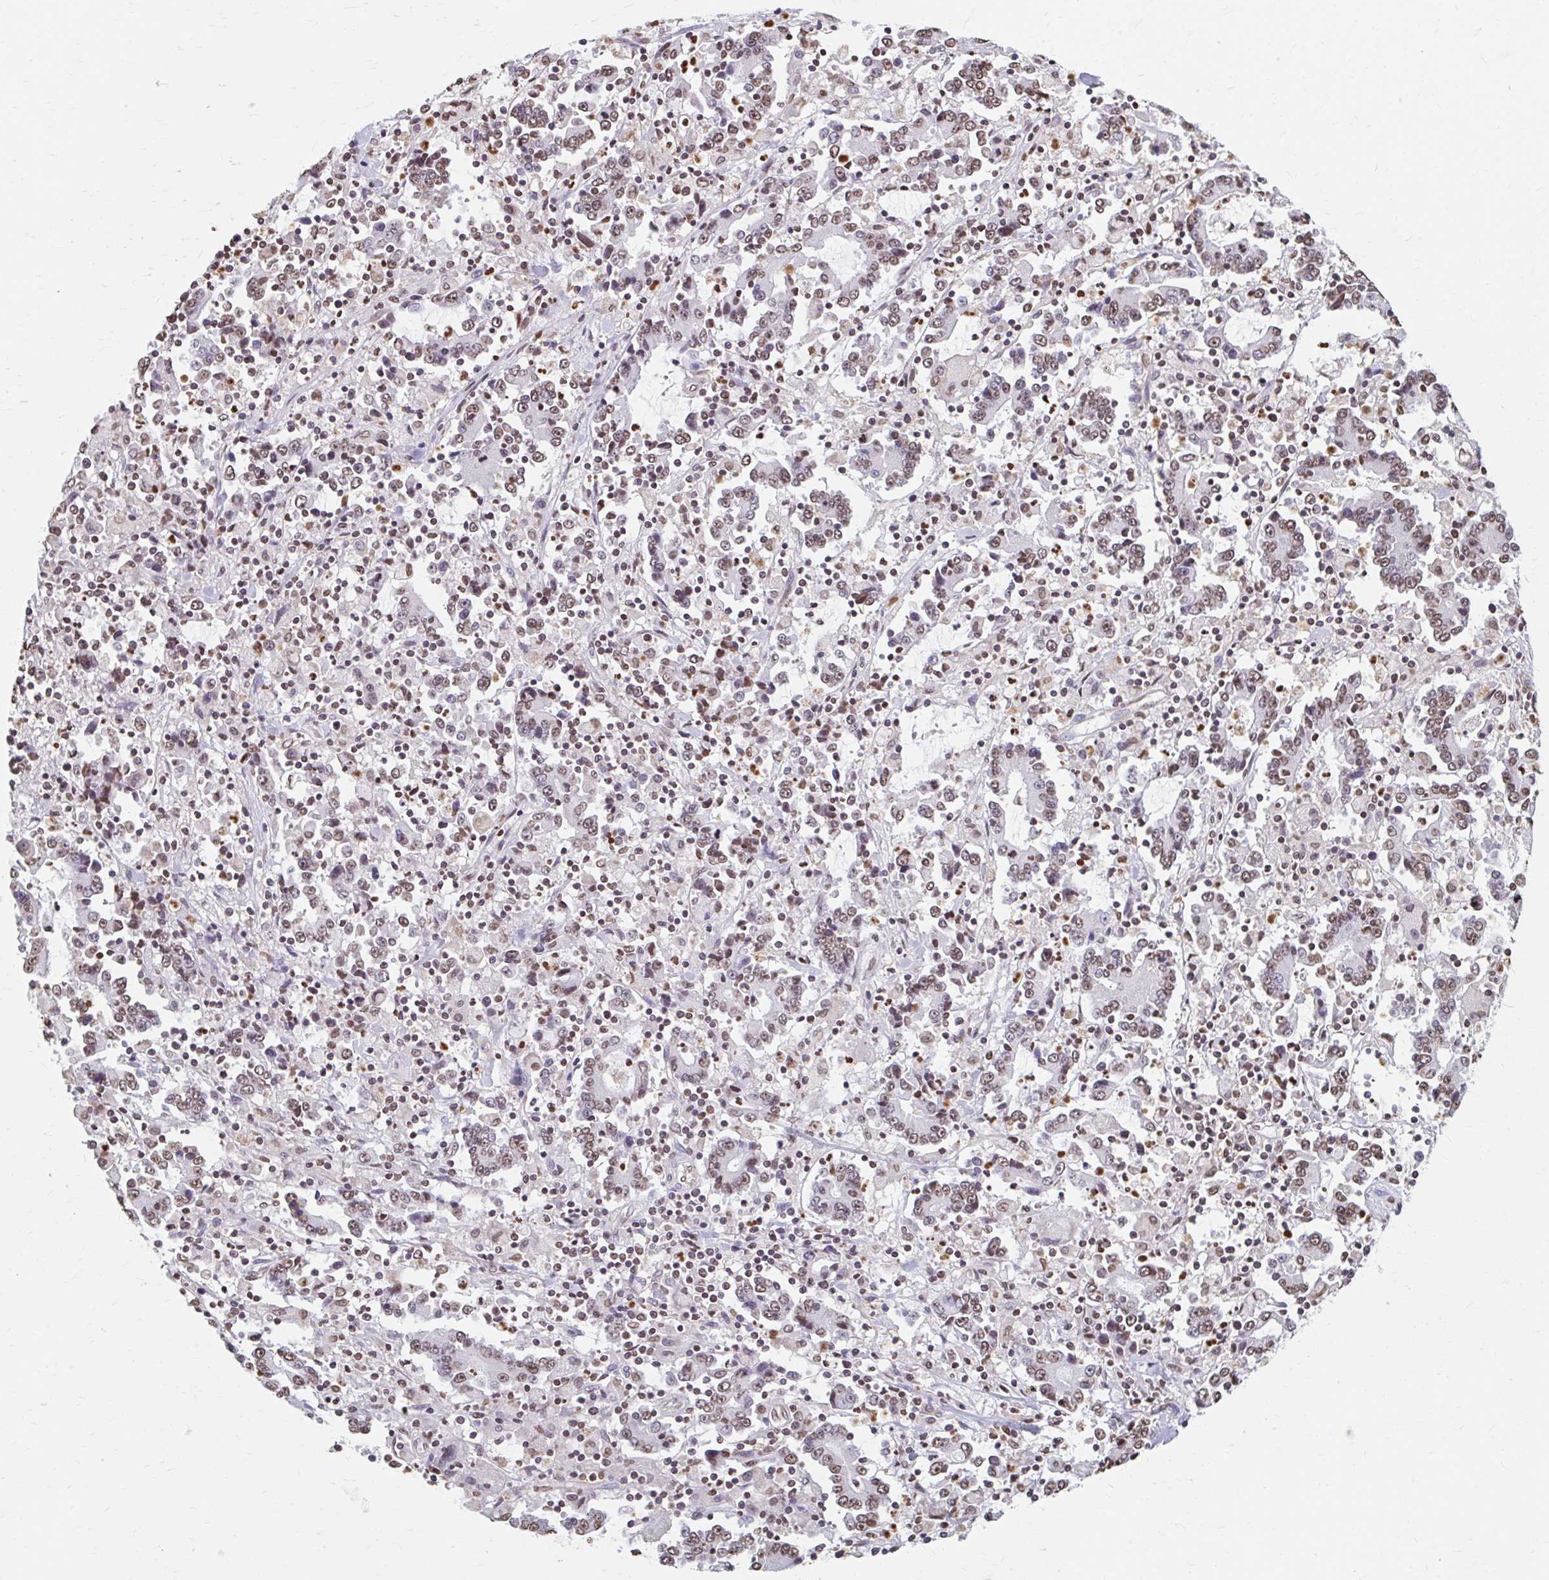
{"staining": {"intensity": "moderate", "quantity": ">75%", "location": "nuclear"}, "tissue": "stomach cancer", "cell_type": "Tumor cells", "image_type": "cancer", "snomed": [{"axis": "morphology", "description": "Adenocarcinoma, NOS"}, {"axis": "topography", "description": "Stomach, upper"}], "caption": "Immunohistochemistry (IHC) of human stomach adenocarcinoma demonstrates medium levels of moderate nuclear staining in approximately >75% of tumor cells.", "gene": "ORC3", "patient": {"sex": "male", "age": 68}}